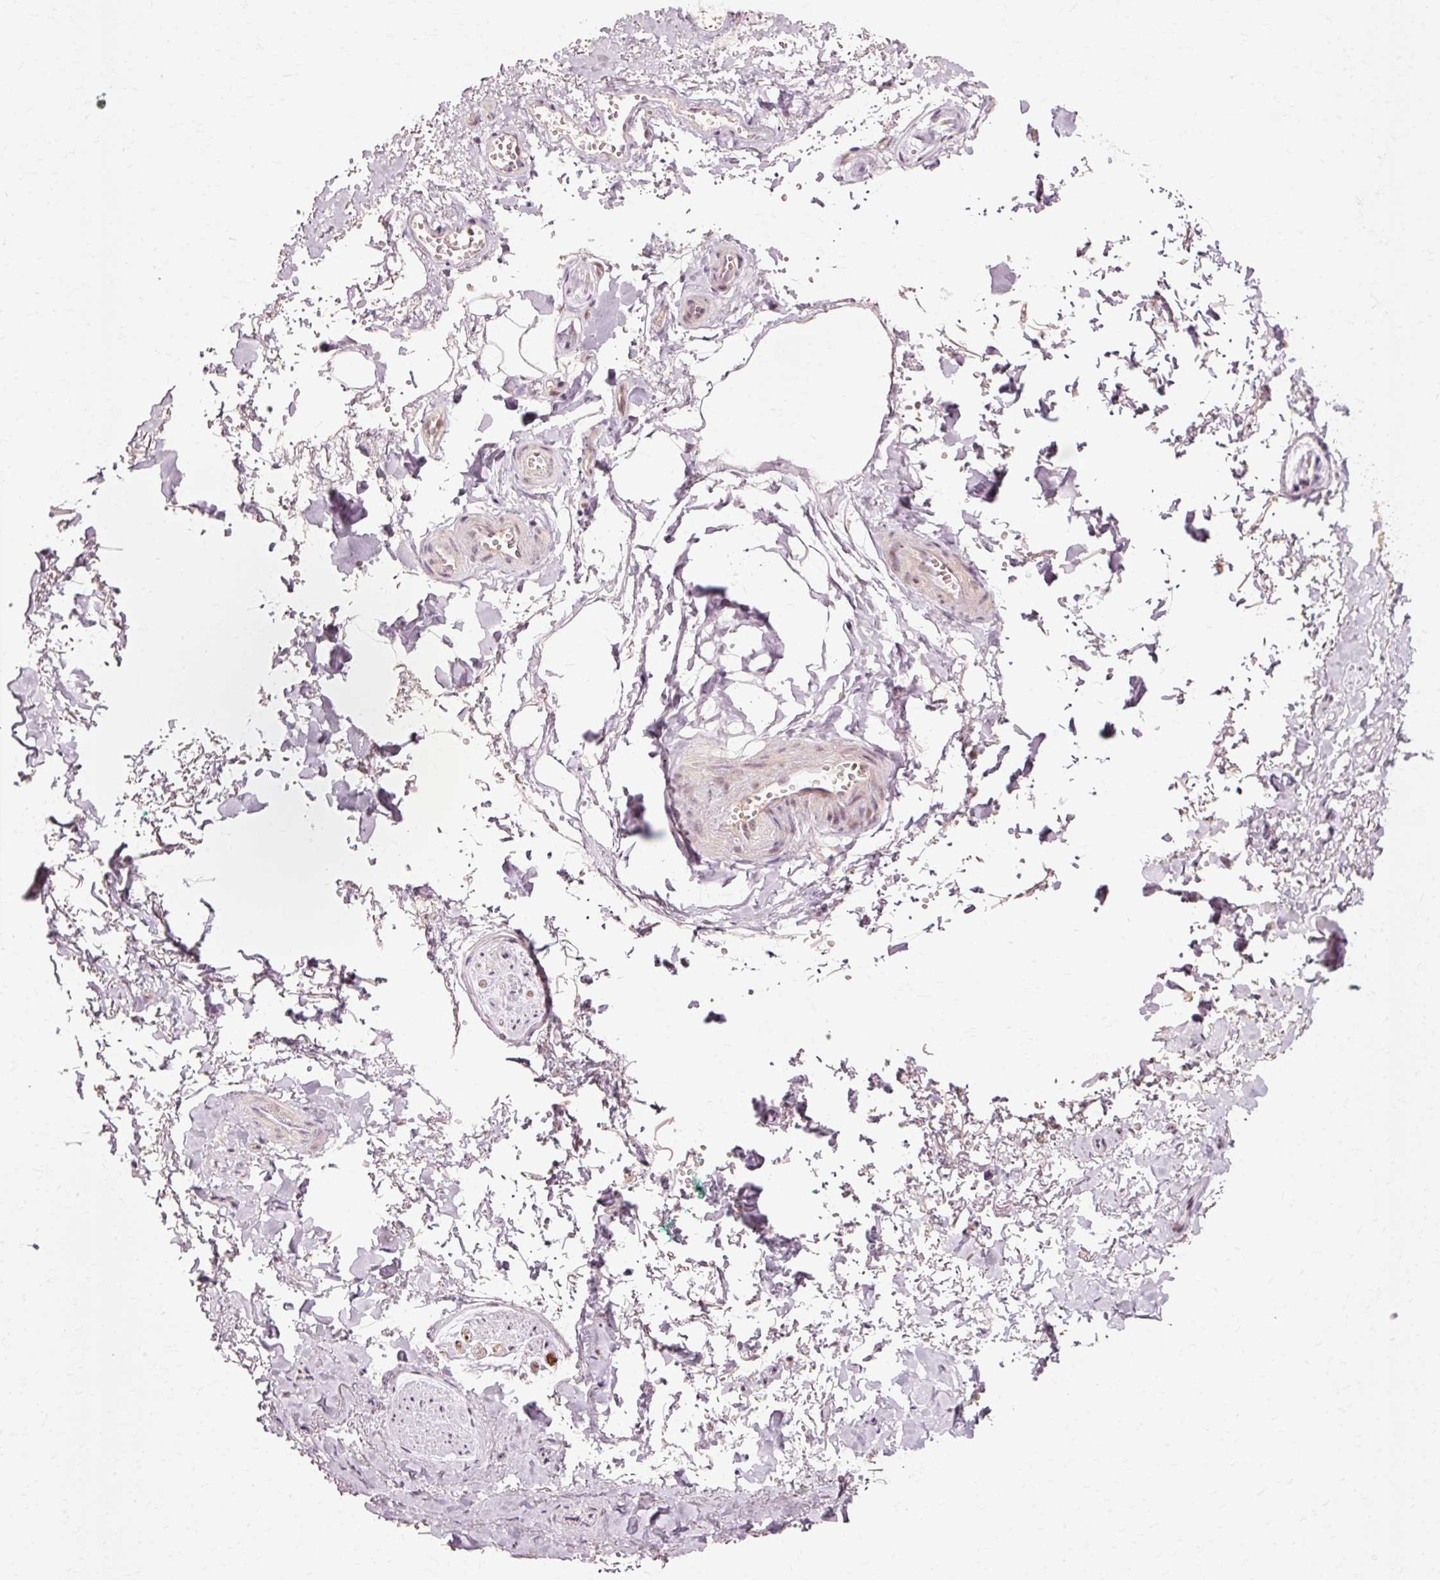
{"staining": {"intensity": "negative", "quantity": "none", "location": "none"}, "tissue": "adipose tissue", "cell_type": "Adipocytes", "image_type": "normal", "snomed": [{"axis": "morphology", "description": "Normal tissue, NOS"}, {"axis": "topography", "description": "Vulva"}, {"axis": "topography", "description": "Vagina"}, {"axis": "topography", "description": "Peripheral nerve tissue"}], "caption": "IHC photomicrograph of unremarkable adipose tissue: human adipose tissue stained with DAB displays no significant protein positivity in adipocytes. (Brightfield microscopy of DAB (3,3'-diaminobenzidine) immunohistochemistry (IHC) at high magnification).", "gene": "RGPD5", "patient": {"sex": "female", "age": 66}}